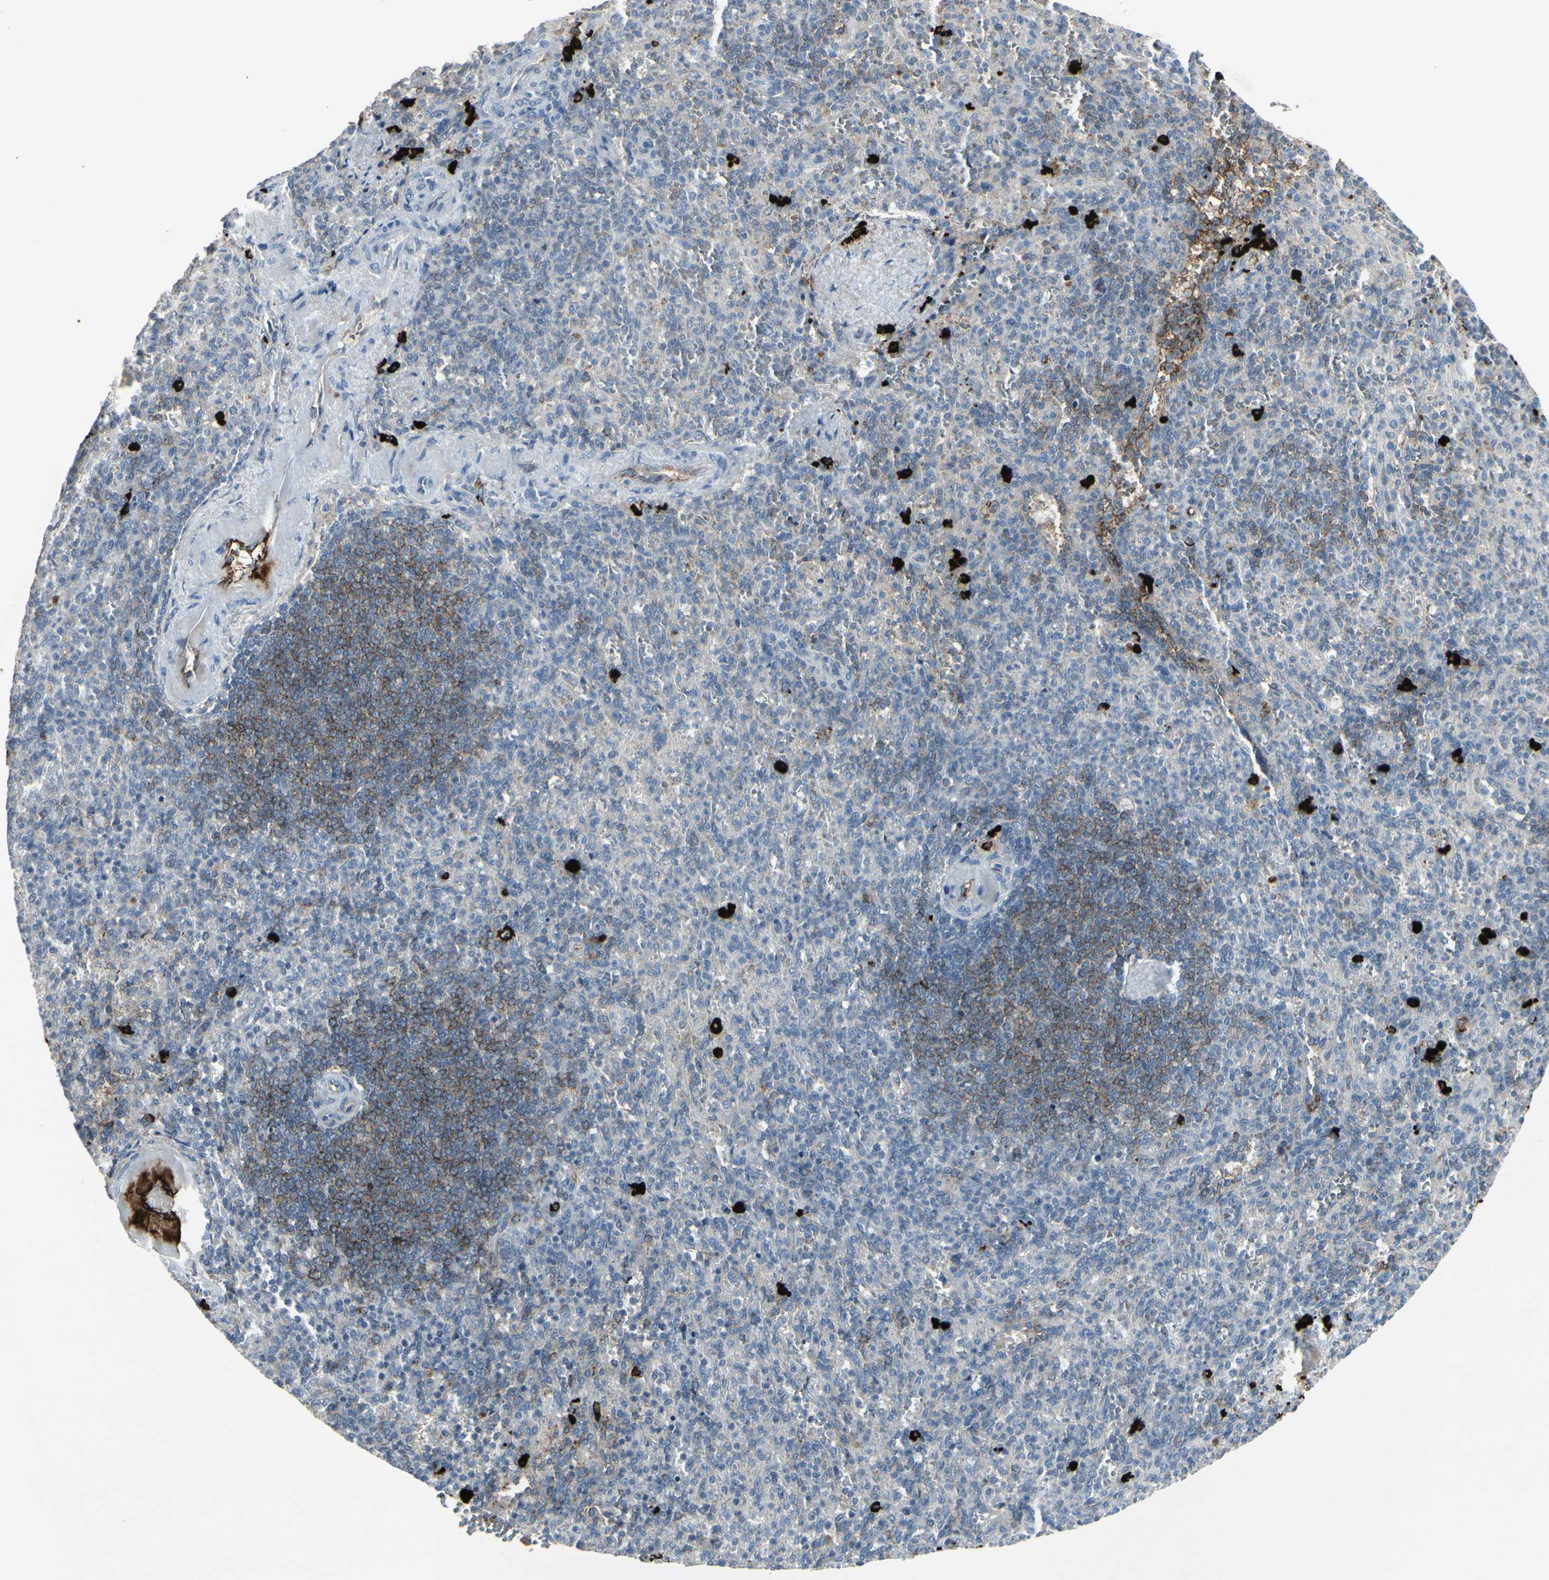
{"staining": {"intensity": "strong", "quantity": "<25%", "location": "cytoplasmic/membranous"}, "tissue": "spleen", "cell_type": "Cells in red pulp", "image_type": "normal", "snomed": [{"axis": "morphology", "description": "Normal tissue, NOS"}, {"axis": "topography", "description": "Spleen"}], "caption": "IHC (DAB) staining of normal spleen exhibits strong cytoplasmic/membranous protein staining in about <25% of cells in red pulp.", "gene": "IGHM", "patient": {"sex": "female", "age": 74}}